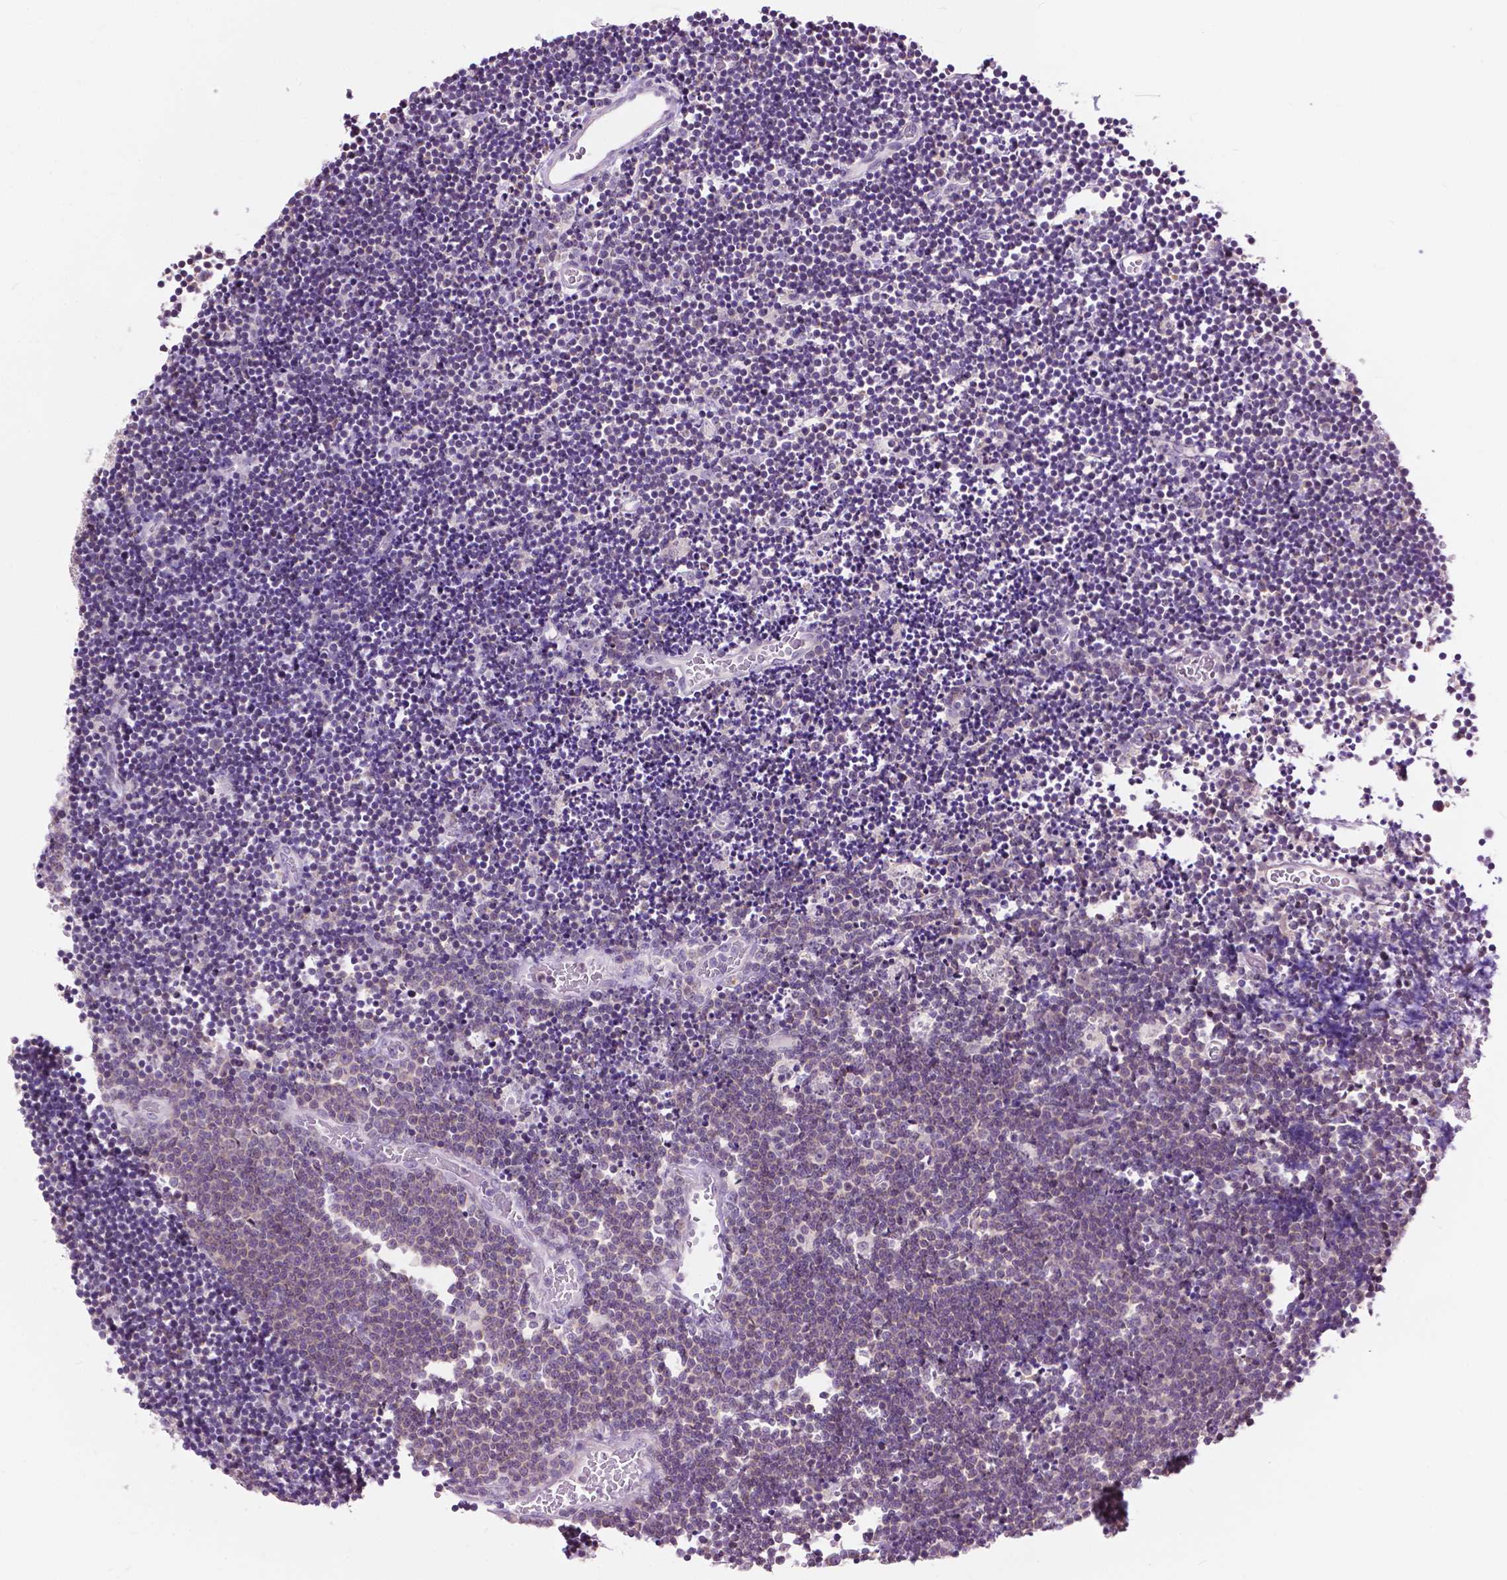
{"staining": {"intensity": "negative", "quantity": "none", "location": "none"}, "tissue": "lymphoma", "cell_type": "Tumor cells", "image_type": "cancer", "snomed": [{"axis": "morphology", "description": "Malignant lymphoma, non-Hodgkin's type, Low grade"}, {"axis": "topography", "description": "Brain"}], "caption": "A micrograph of human lymphoma is negative for staining in tumor cells.", "gene": "TTC9B", "patient": {"sex": "female", "age": 66}}